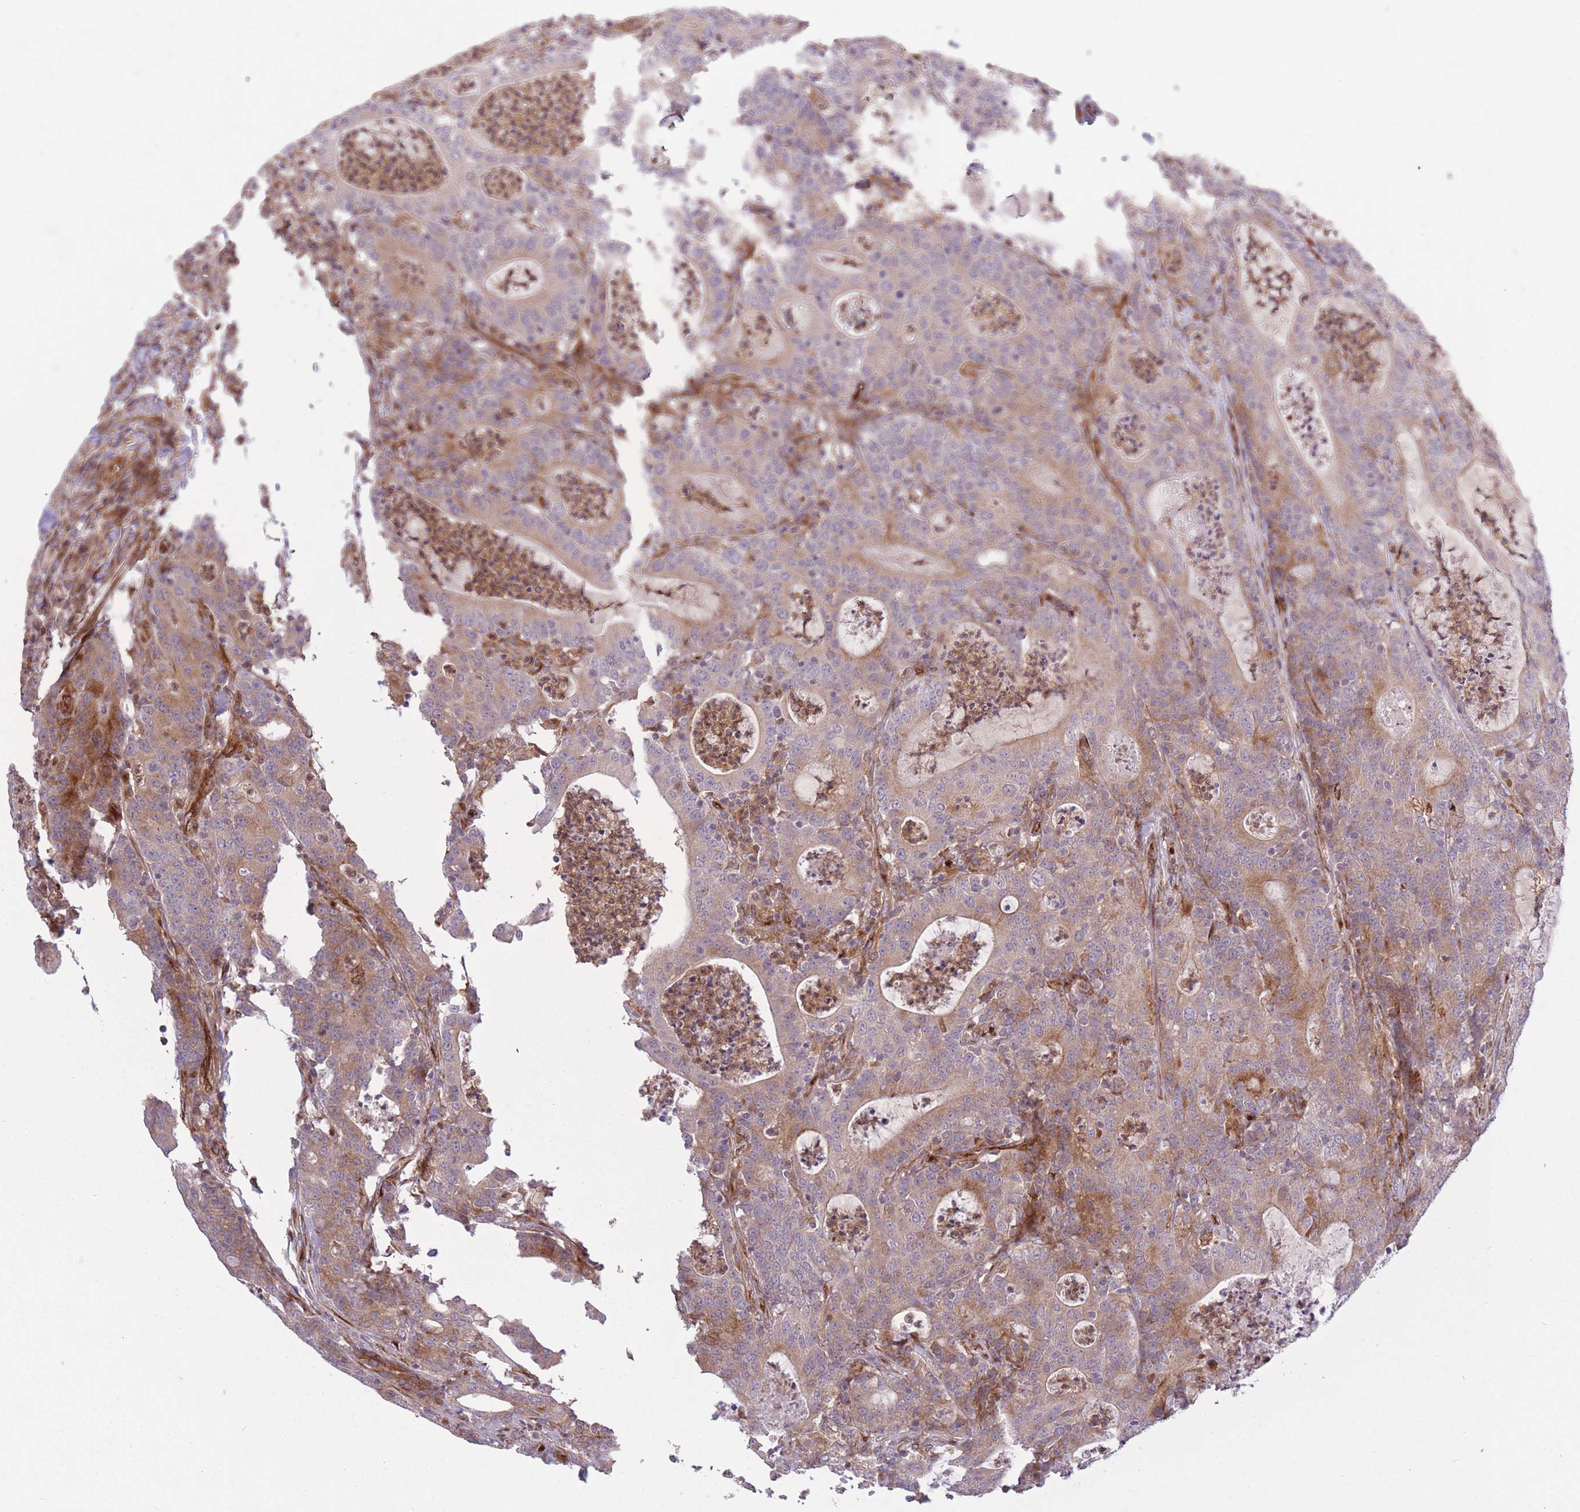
{"staining": {"intensity": "moderate", "quantity": "25%-75%", "location": "cytoplasmic/membranous"}, "tissue": "colorectal cancer", "cell_type": "Tumor cells", "image_type": "cancer", "snomed": [{"axis": "morphology", "description": "Adenocarcinoma, NOS"}, {"axis": "topography", "description": "Colon"}], "caption": "An immunohistochemistry image of neoplastic tissue is shown. Protein staining in brown shows moderate cytoplasmic/membranous positivity in colorectal cancer within tumor cells.", "gene": "CISH", "patient": {"sex": "male", "age": 83}}